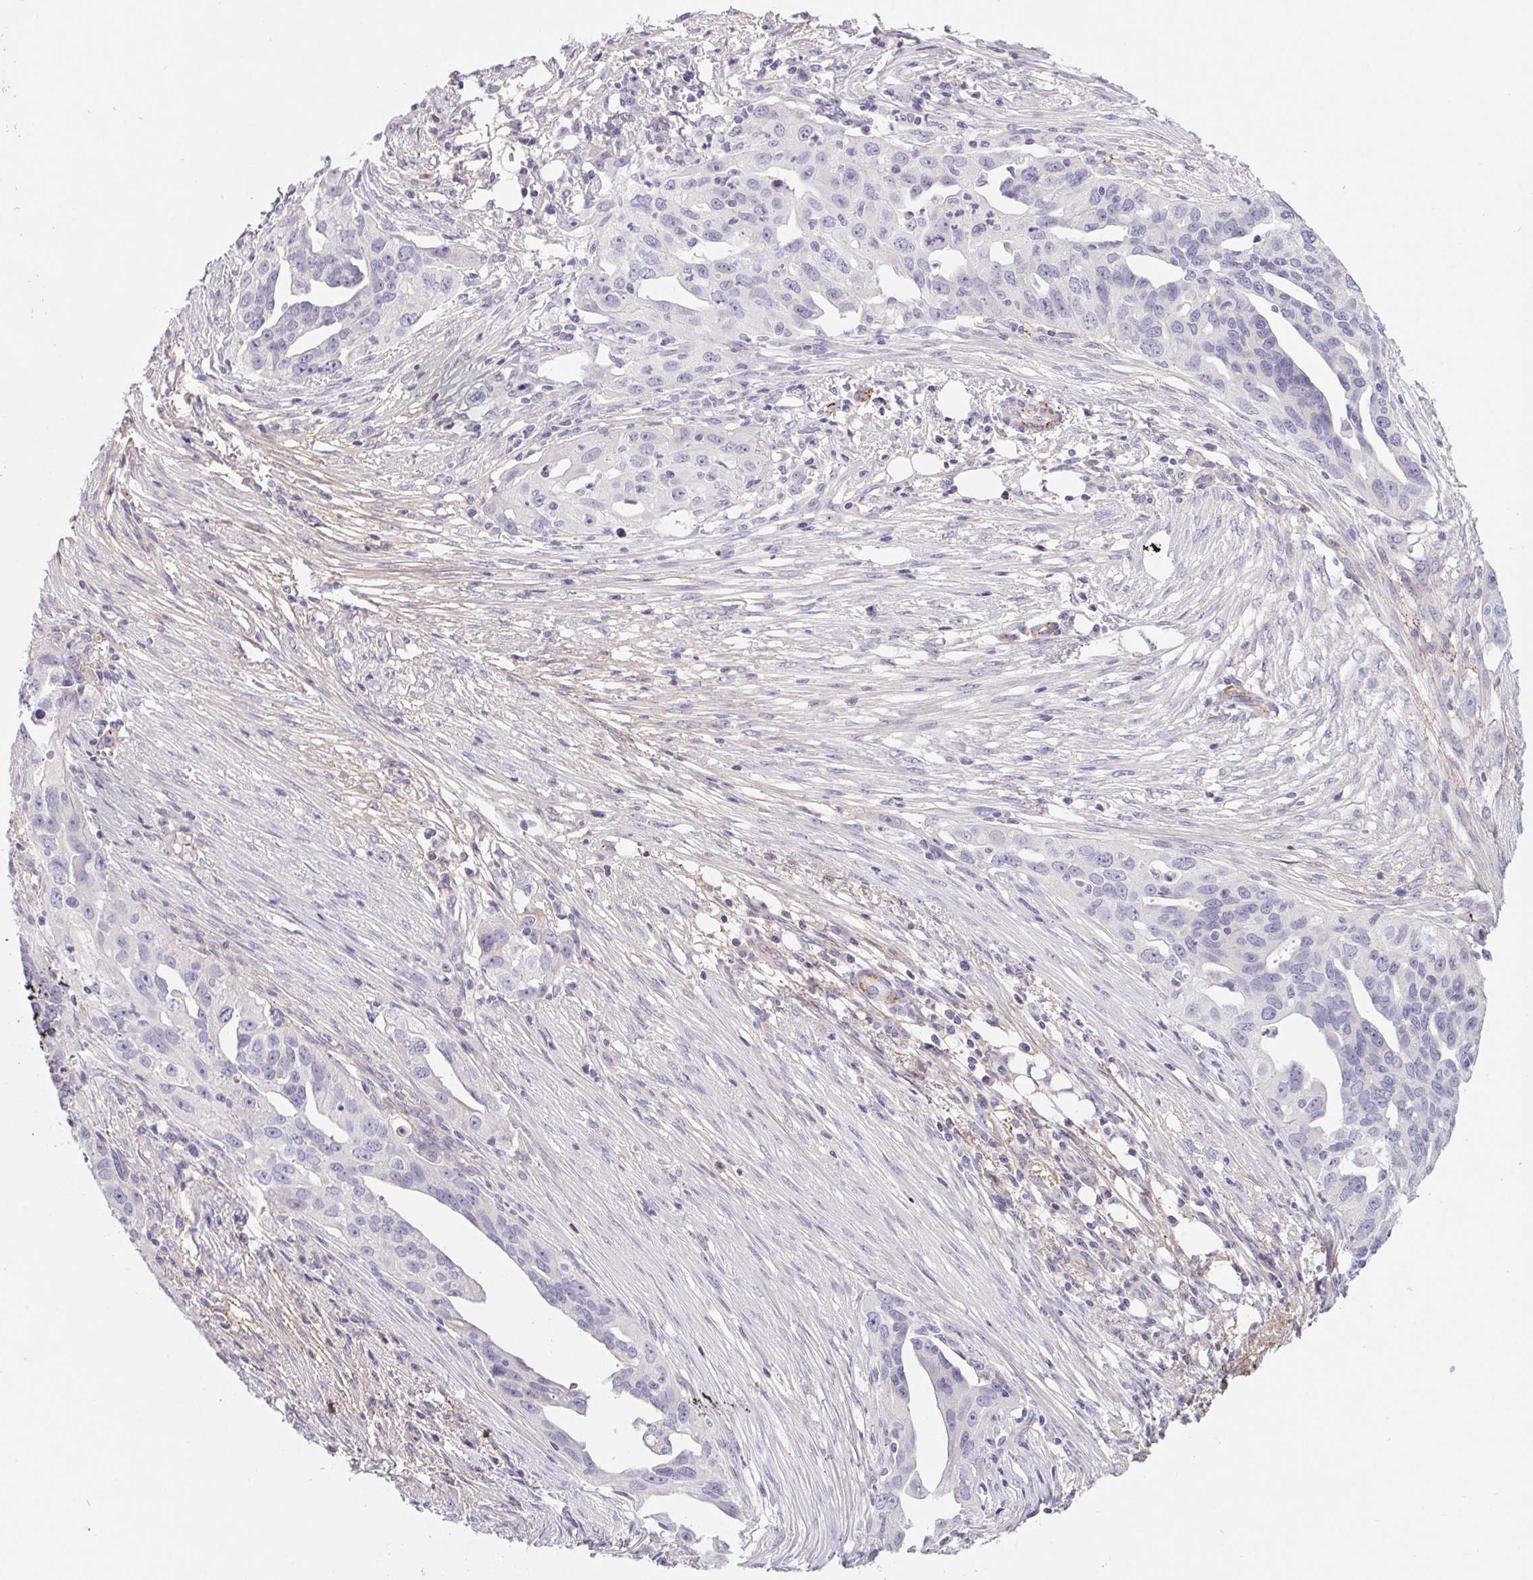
{"staining": {"intensity": "negative", "quantity": "none", "location": "none"}, "tissue": "ovarian cancer", "cell_type": "Tumor cells", "image_type": "cancer", "snomed": [{"axis": "morphology", "description": "Carcinoma, endometroid"}, {"axis": "morphology", "description": "Cystadenocarcinoma, serous, NOS"}, {"axis": "topography", "description": "Ovary"}], "caption": "This is an IHC micrograph of serous cystadenocarcinoma (ovarian). There is no expression in tumor cells.", "gene": "LPA", "patient": {"sex": "female", "age": 45}}